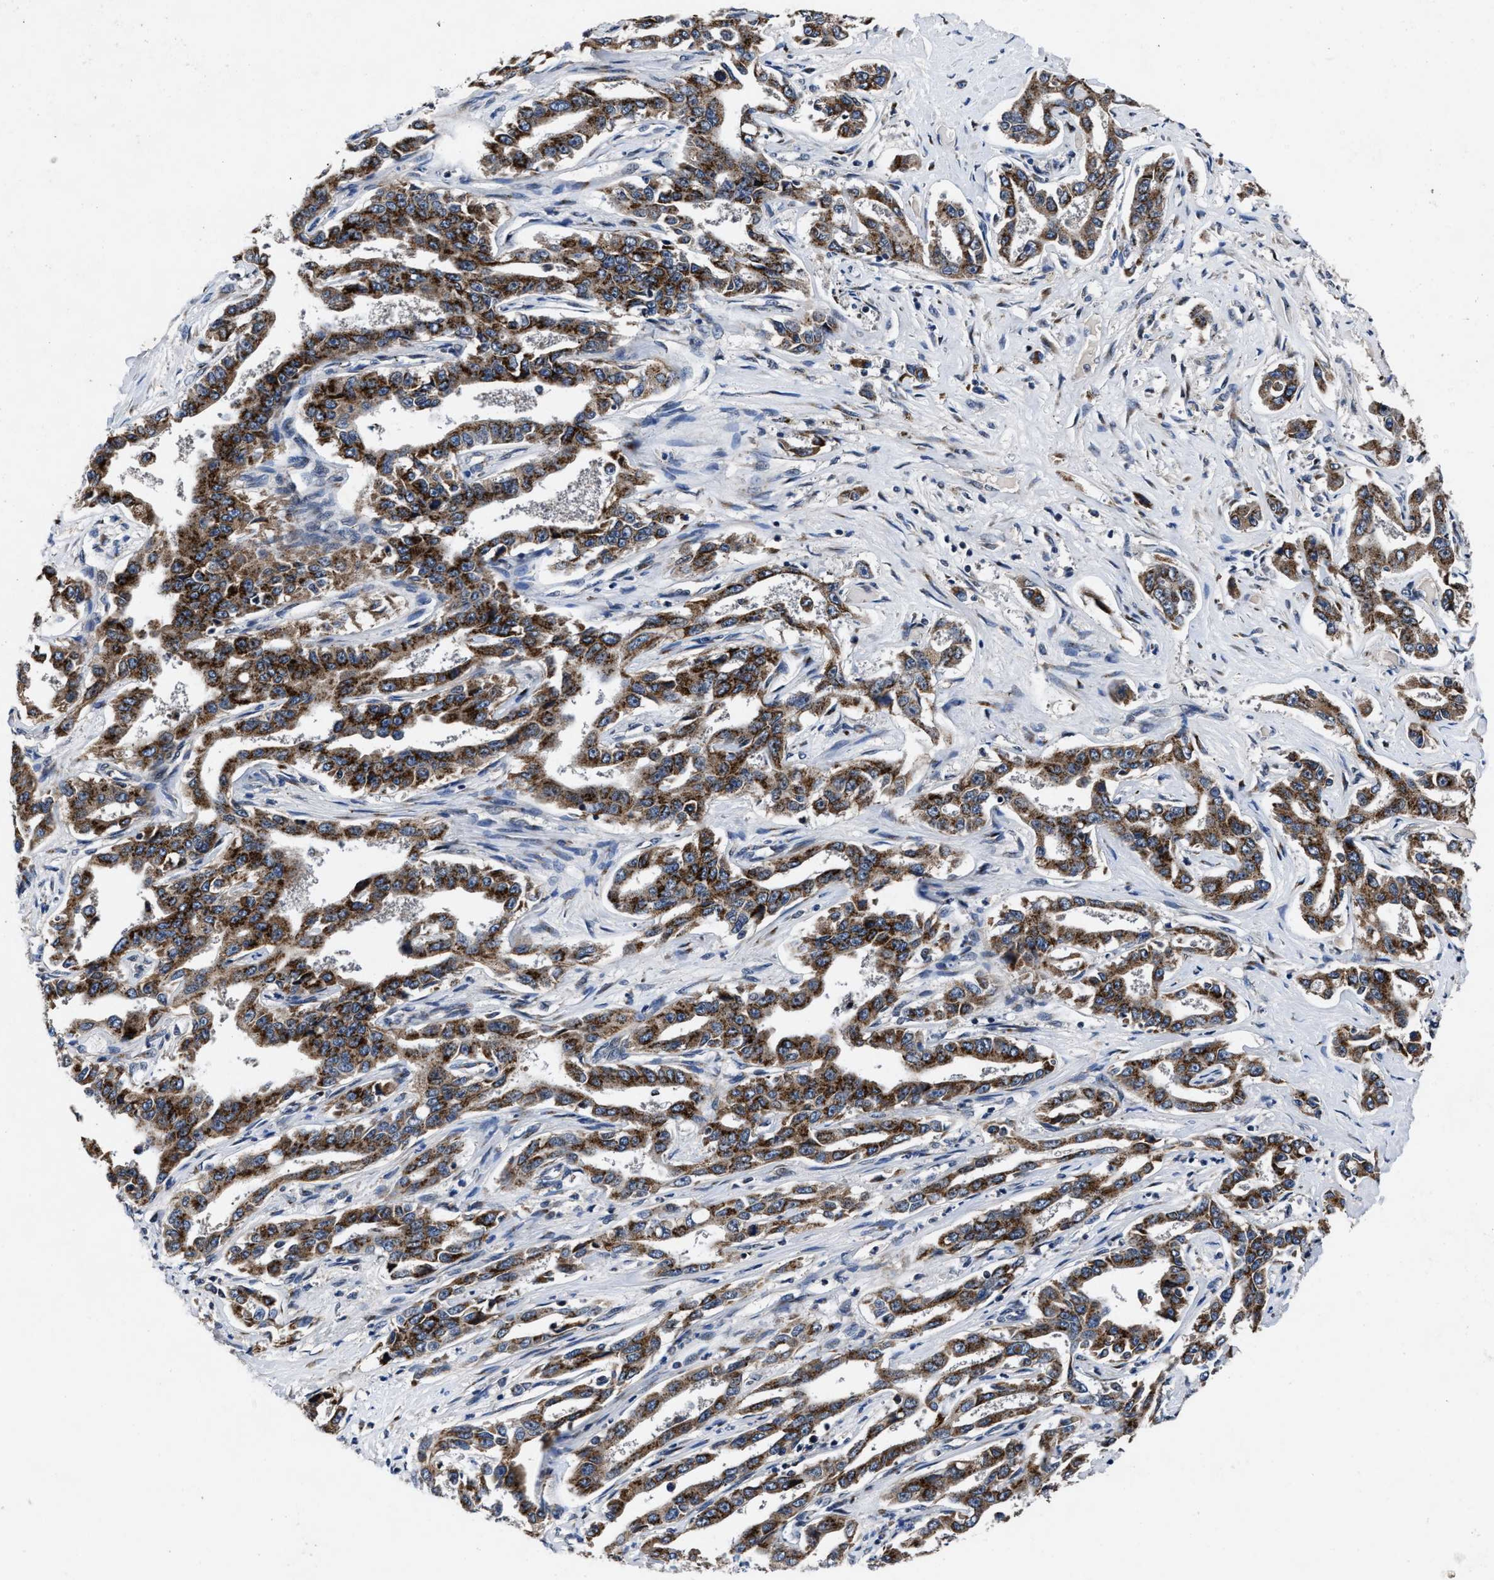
{"staining": {"intensity": "strong", "quantity": ">75%", "location": "cytoplasmic/membranous"}, "tissue": "liver cancer", "cell_type": "Tumor cells", "image_type": "cancer", "snomed": [{"axis": "morphology", "description": "Cholangiocarcinoma"}, {"axis": "topography", "description": "Liver"}], "caption": "Liver cancer was stained to show a protein in brown. There is high levels of strong cytoplasmic/membranous positivity in about >75% of tumor cells. The staining was performed using DAB (3,3'-diaminobenzidine), with brown indicating positive protein expression. Nuclei are stained blue with hematoxylin.", "gene": "TMEM53", "patient": {"sex": "male", "age": 59}}